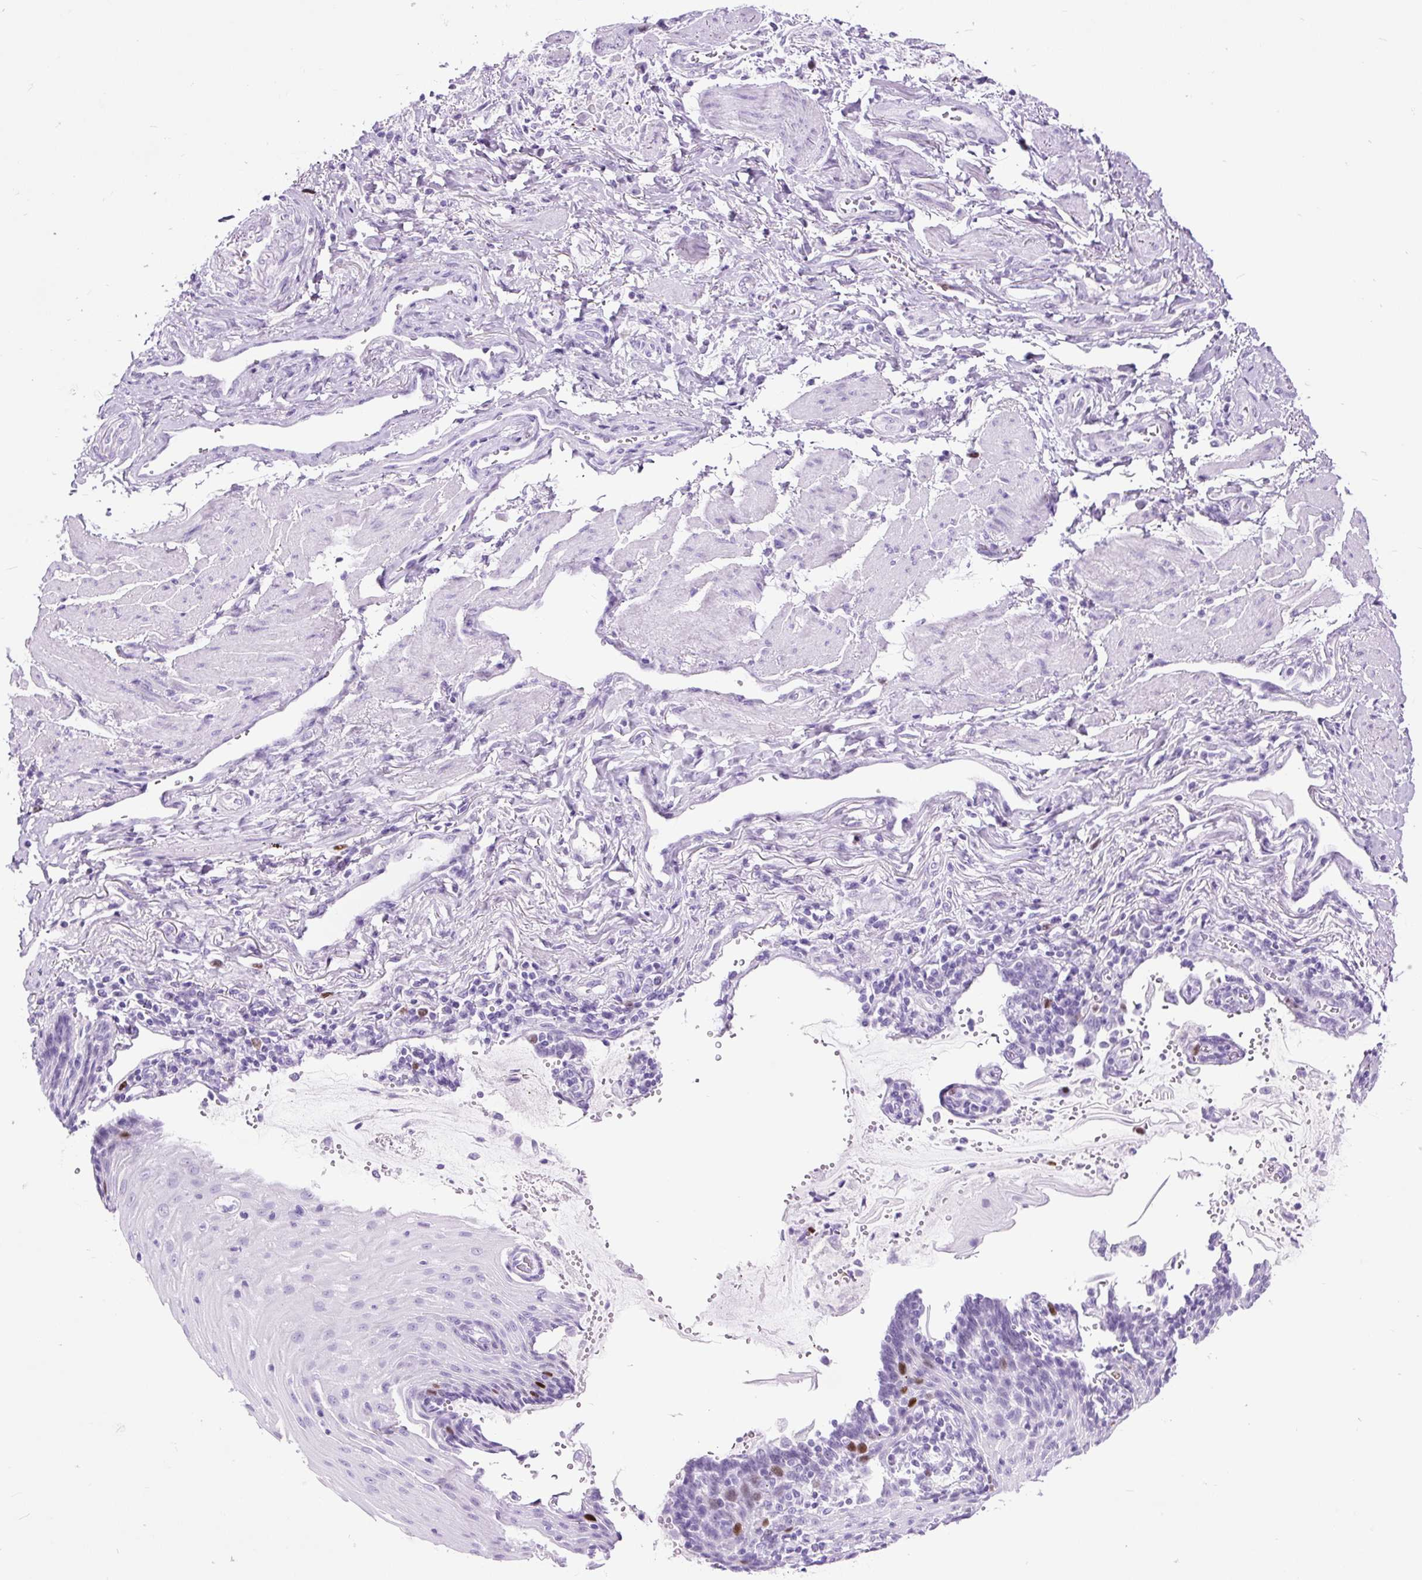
{"staining": {"intensity": "moderate", "quantity": "<25%", "location": "nuclear"}, "tissue": "stomach cancer", "cell_type": "Tumor cells", "image_type": "cancer", "snomed": [{"axis": "morphology", "description": "Adenocarcinoma, NOS"}, {"axis": "topography", "description": "Stomach"}], "caption": "Immunohistochemical staining of human adenocarcinoma (stomach) shows moderate nuclear protein positivity in approximately <25% of tumor cells.", "gene": "RACGAP1", "patient": {"sex": "male", "age": 62}}